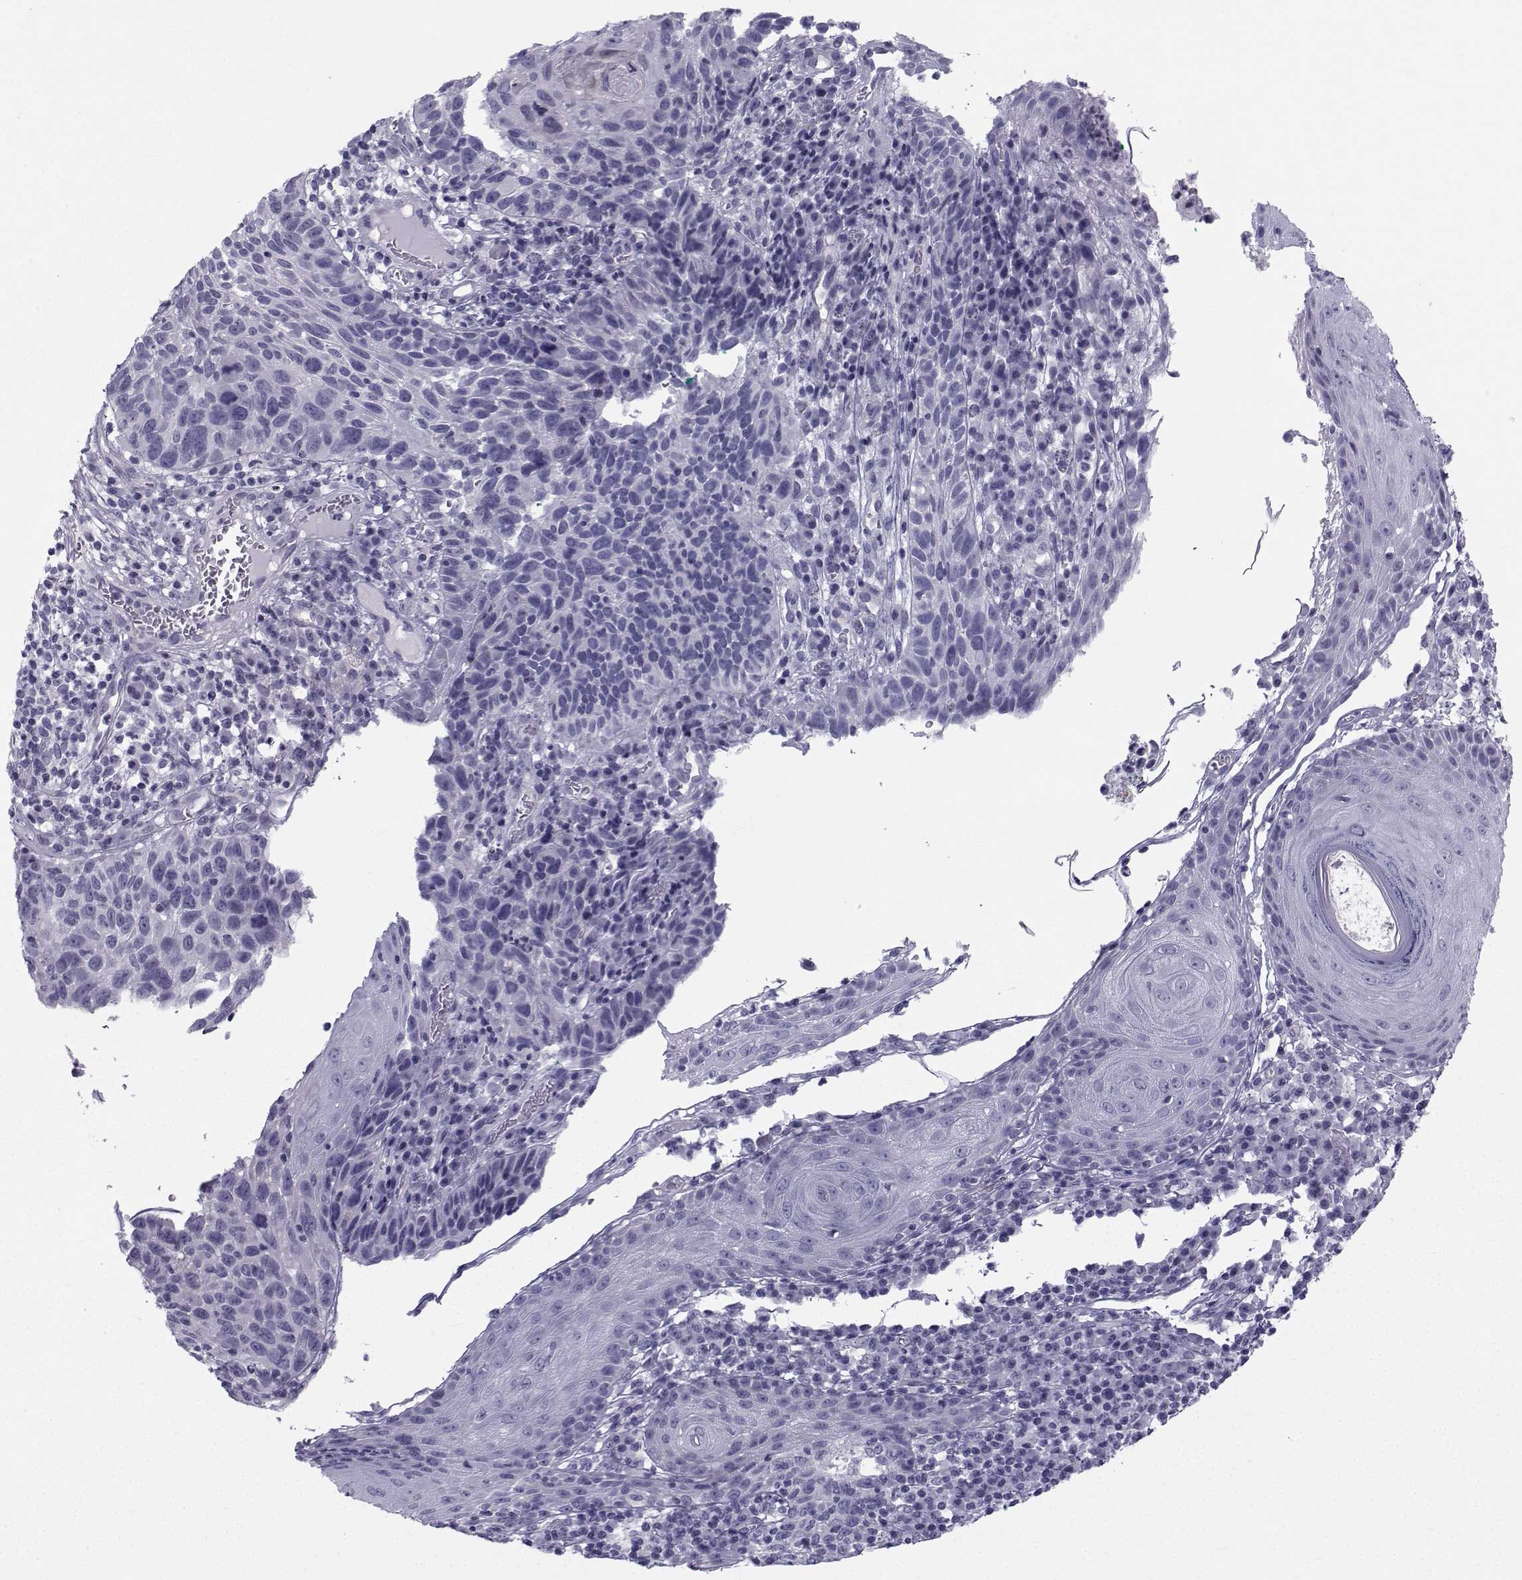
{"staining": {"intensity": "negative", "quantity": "none", "location": "none"}, "tissue": "skin cancer", "cell_type": "Tumor cells", "image_type": "cancer", "snomed": [{"axis": "morphology", "description": "Squamous cell carcinoma, NOS"}, {"axis": "topography", "description": "Skin"}], "caption": "Tumor cells show no significant protein expression in squamous cell carcinoma (skin).", "gene": "SPANXD", "patient": {"sex": "male", "age": 92}}